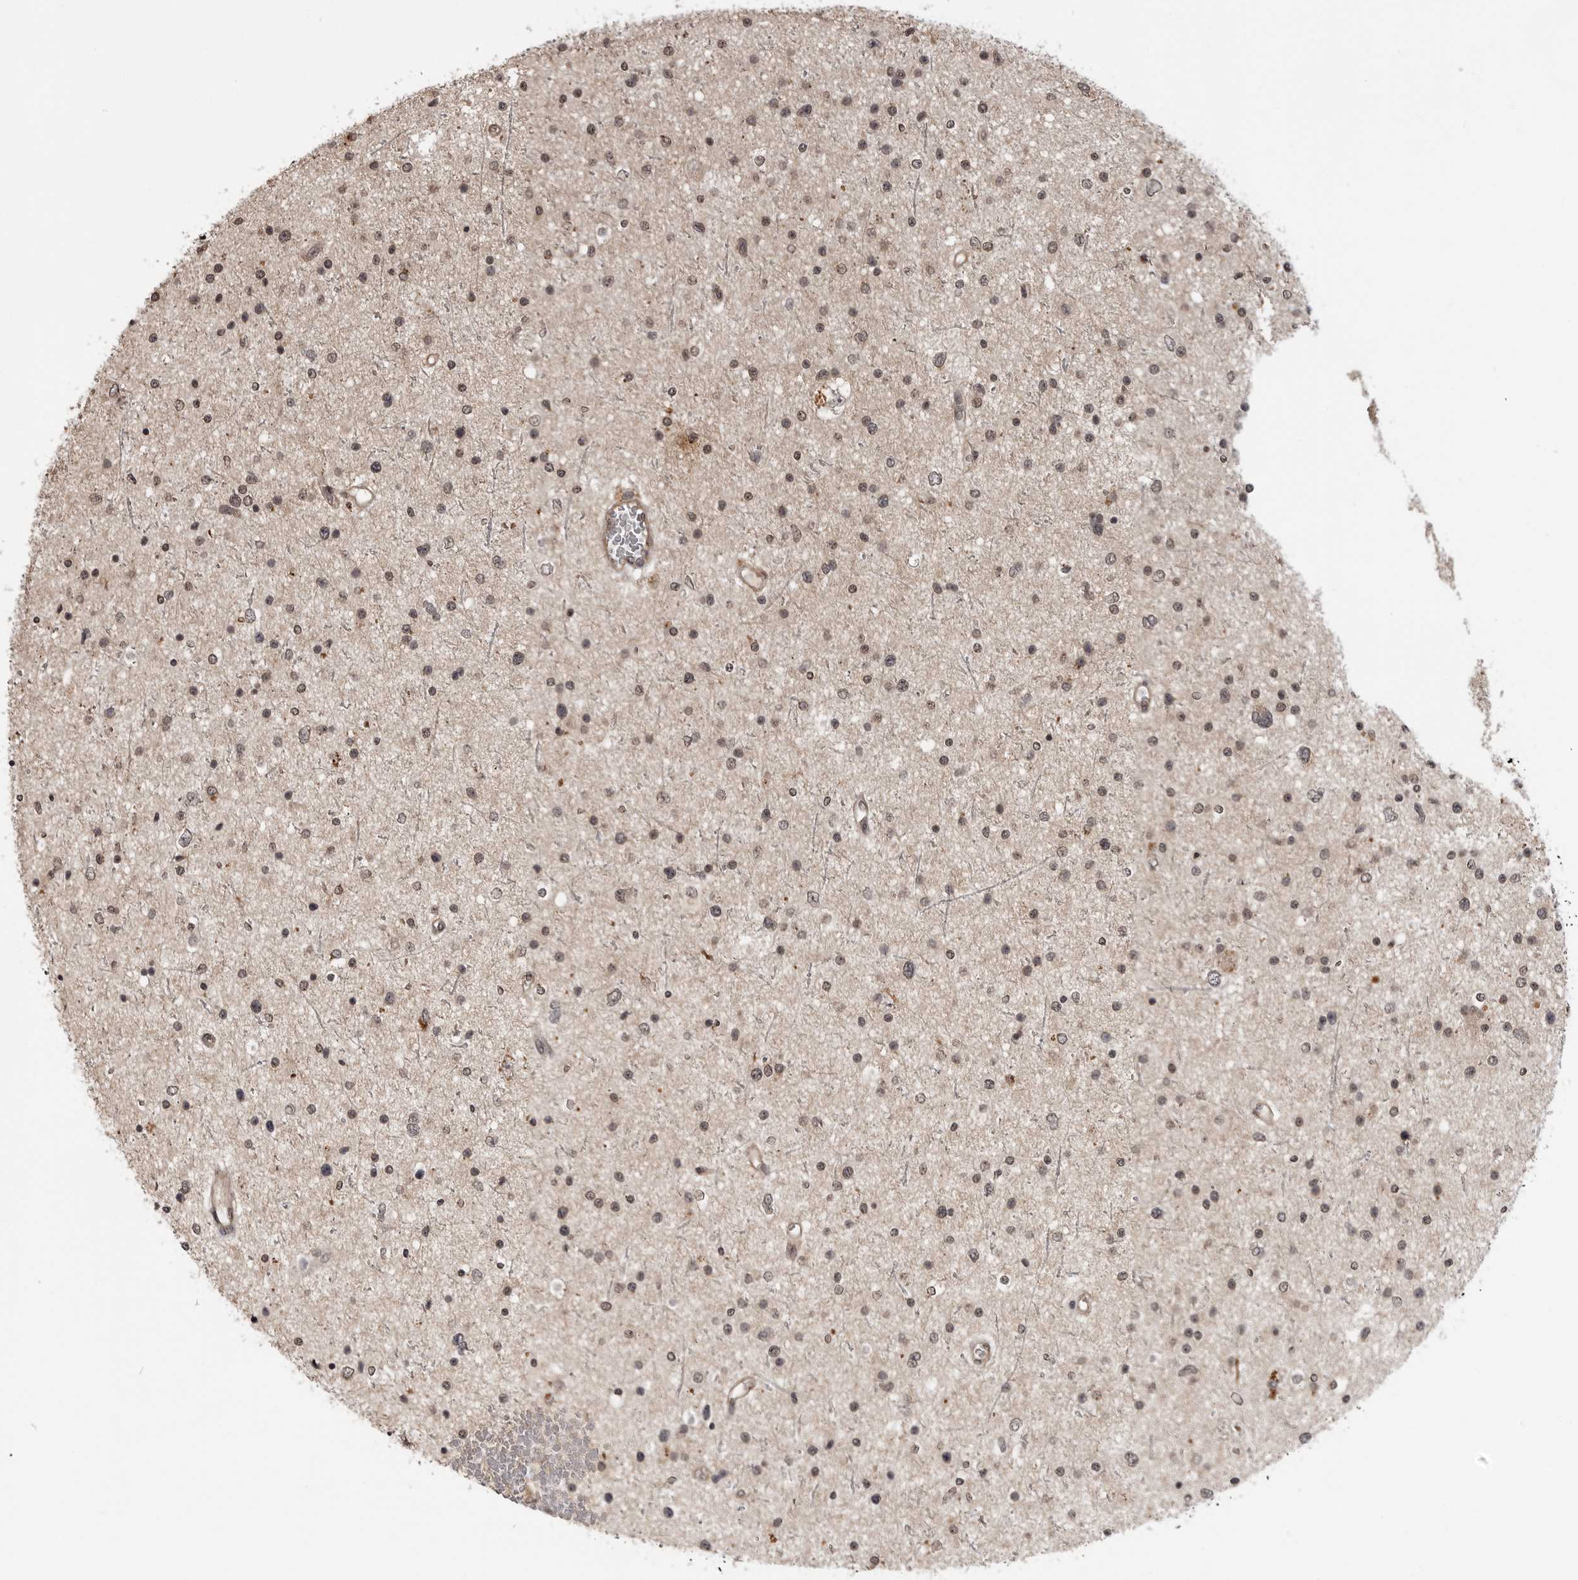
{"staining": {"intensity": "weak", "quantity": ">75%", "location": "nuclear"}, "tissue": "glioma", "cell_type": "Tumor cells", "image_type": "cancer", "snomed": [{"axis": "morphology", "description": "Glioma, malignant, Low grade"}, {"axis": "topography", "description": "Brain"}], "caption": "A brown stain labels weak nuclear staining of a protein in low-grade glioma (malignant) tumor cells.", "gene": "IL24", "patient": {"sex": "female", "age": 37}}